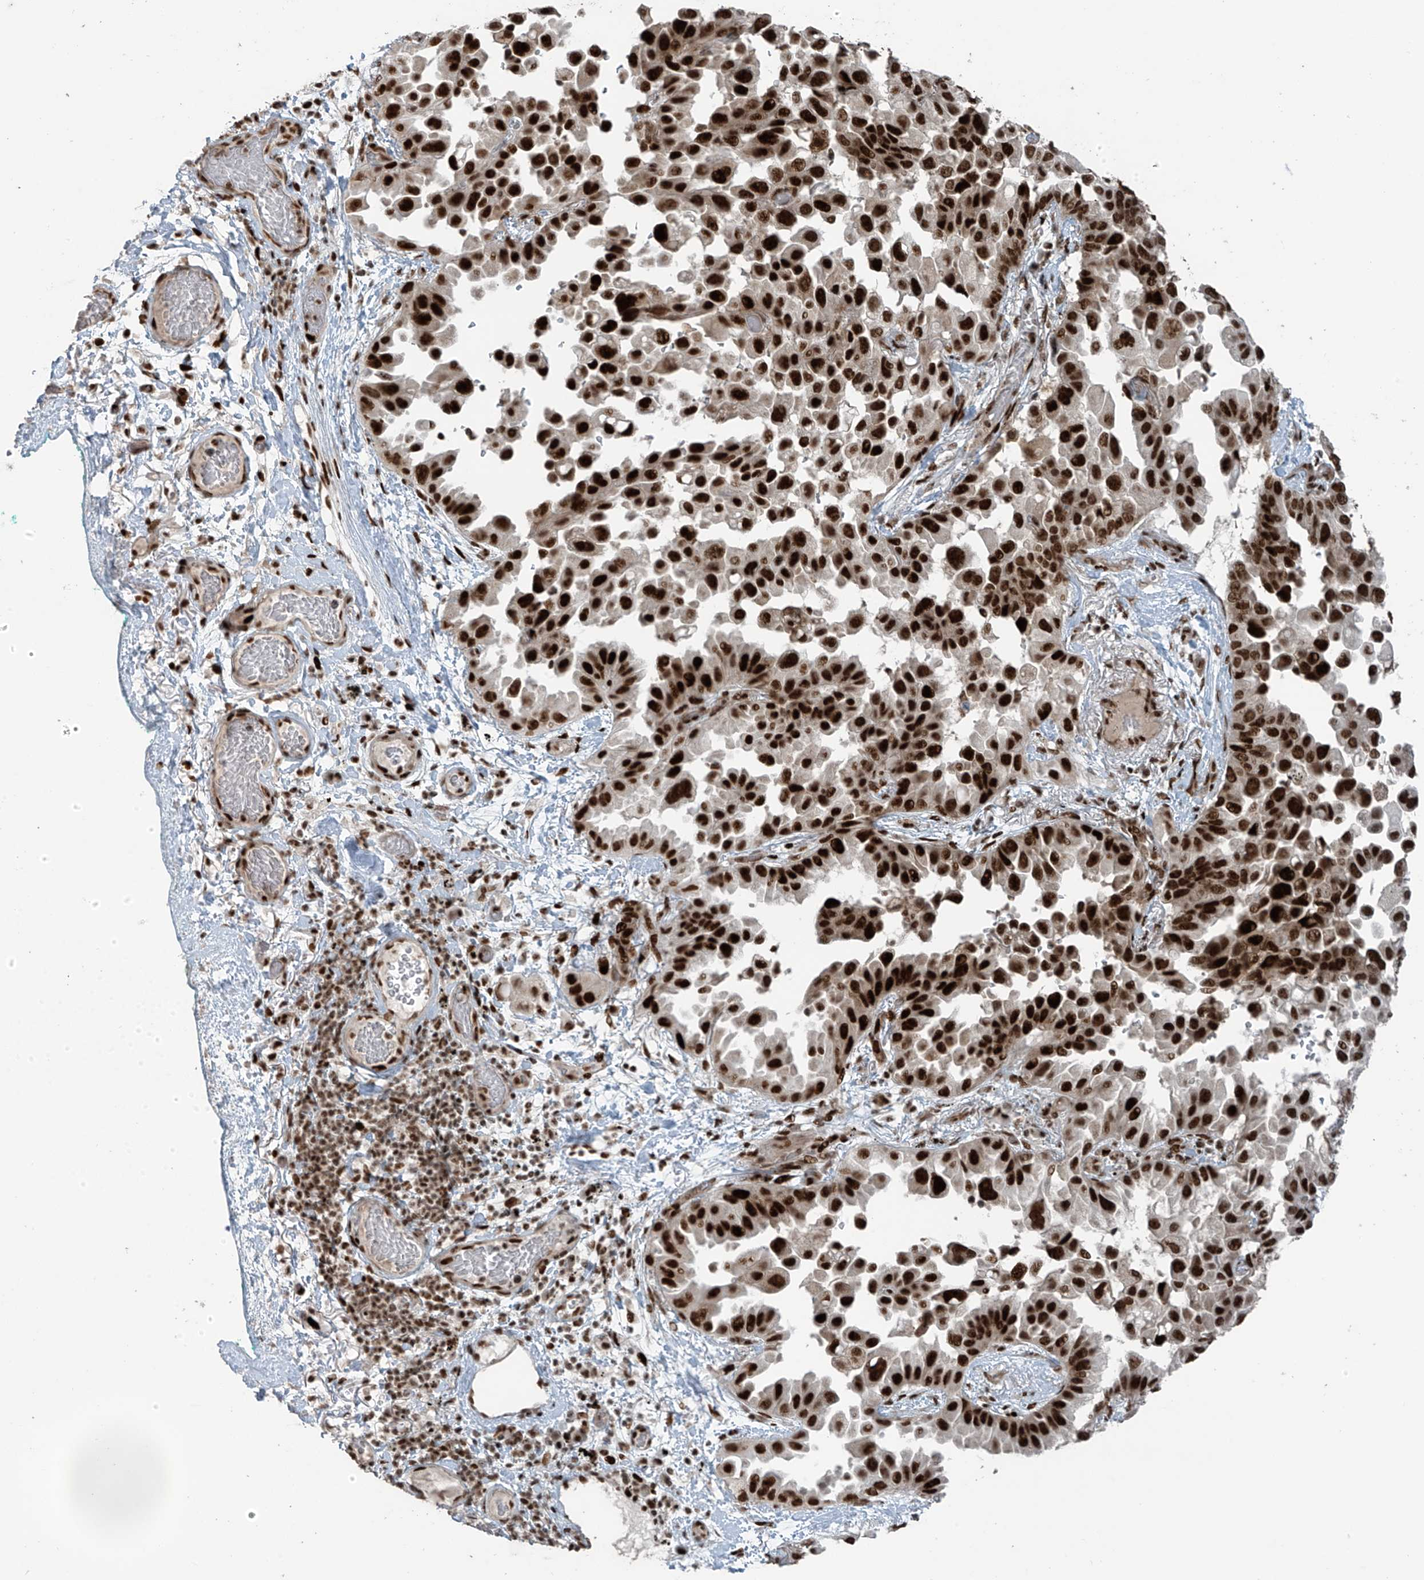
{"staining": {"intensity": "strong", "quantity": ">75%", "location": "nuclear"}, "tissue": "lung cancer", "cell_type": "Tumor cells", "image_type": "cancer", "snomed": [{"axis": "morphology", "description": "Adenocarcinoma, NOS"}, {"axis": "topography", "description": "Lung"}], "caption": "Immunohistochemical staining of human lung adenocarcinoma displays strong nuclear protein expression in about >75% of tumor cells.", "gene": "PCNP", "patient": {"sex": "female", "age": 67}}